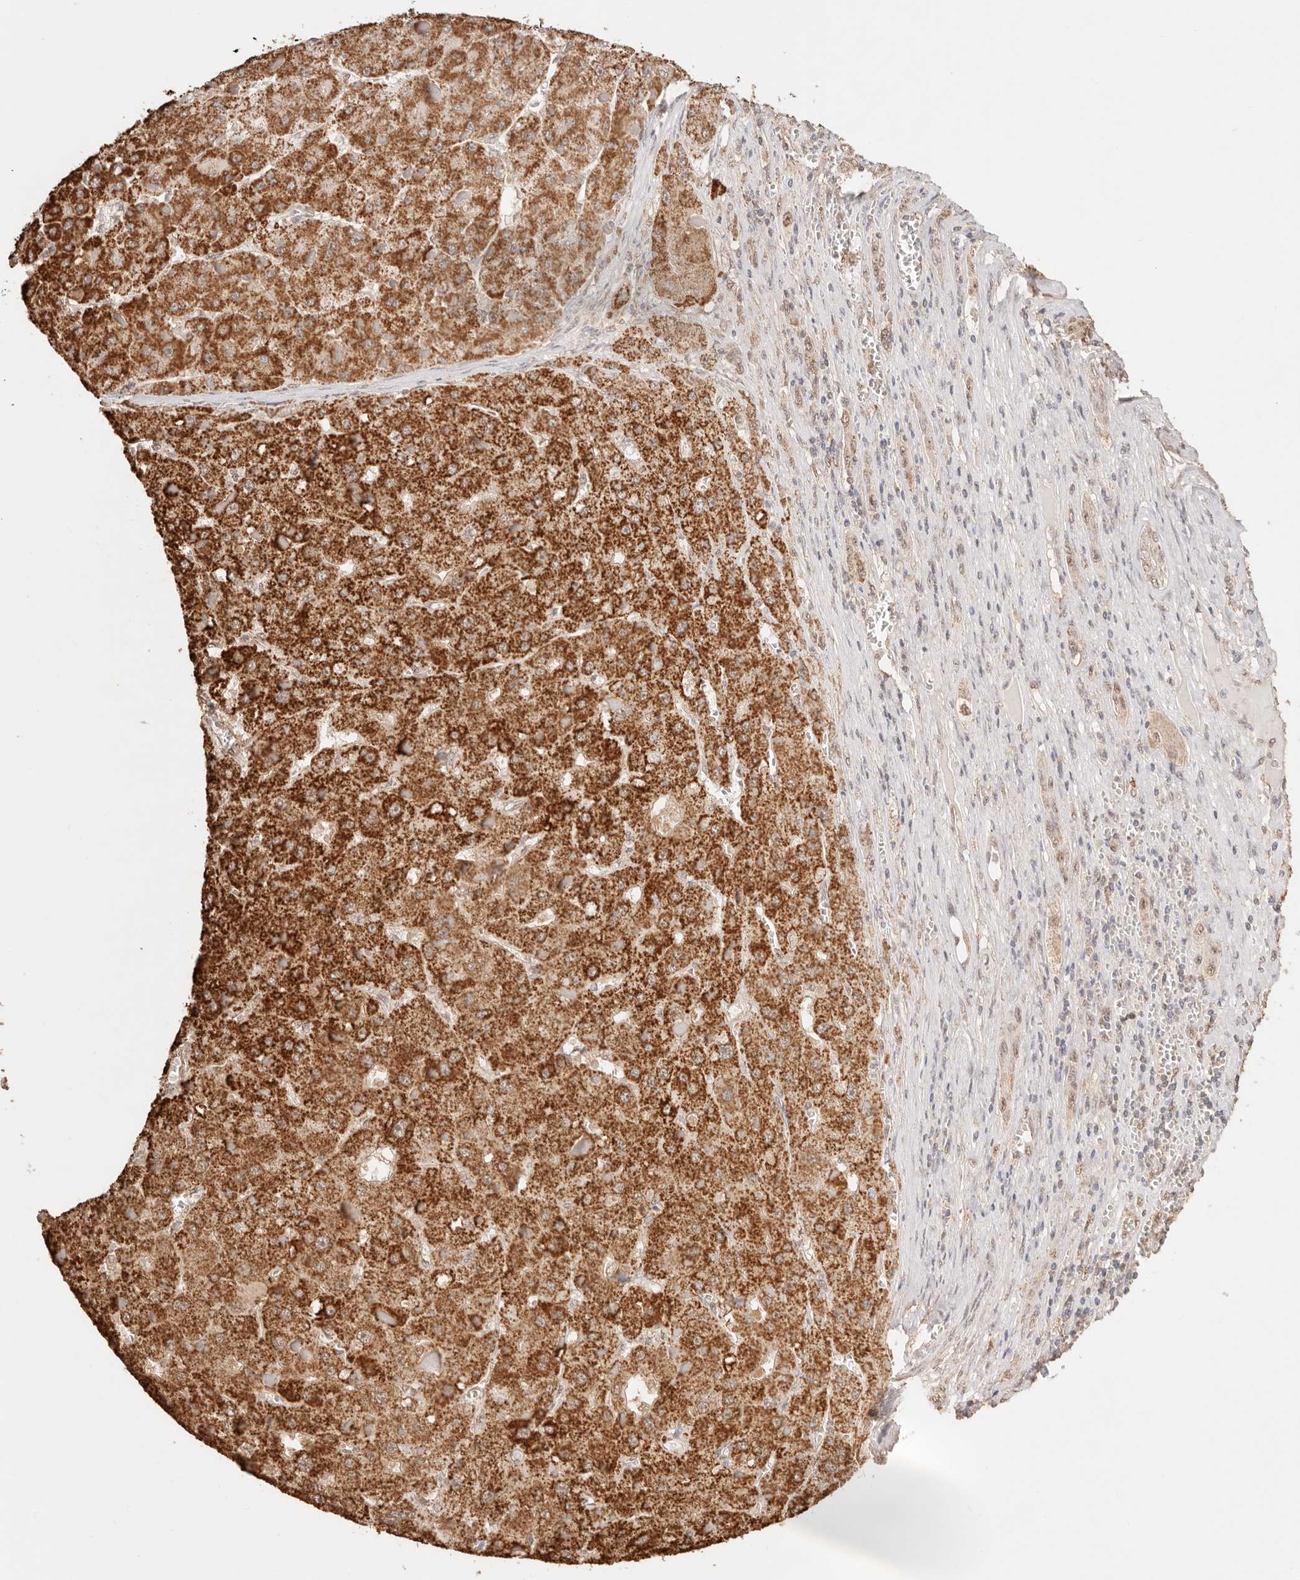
{"staining": {"intensity": "strong", "quantity": ">75%", "location": "cytoplasmic/membranous"}, "tissue": "liver cancer", "cell_type": "Tumor cells", "image_type": "cancer", "snomed": [{"axis": "morphology", "description": "Carcinoma, Hepatocellular, NOS"}, {"axis": "topography", "description": "Liver"}], "caption": "The immunohistochemical stain highlights strong cytoplasmic/membranous positivity in tumor cells of liver hepatocellular carcinoma tissue.", "gene": "IL1R2", "patient": {"sex": "female", "age": 73}}